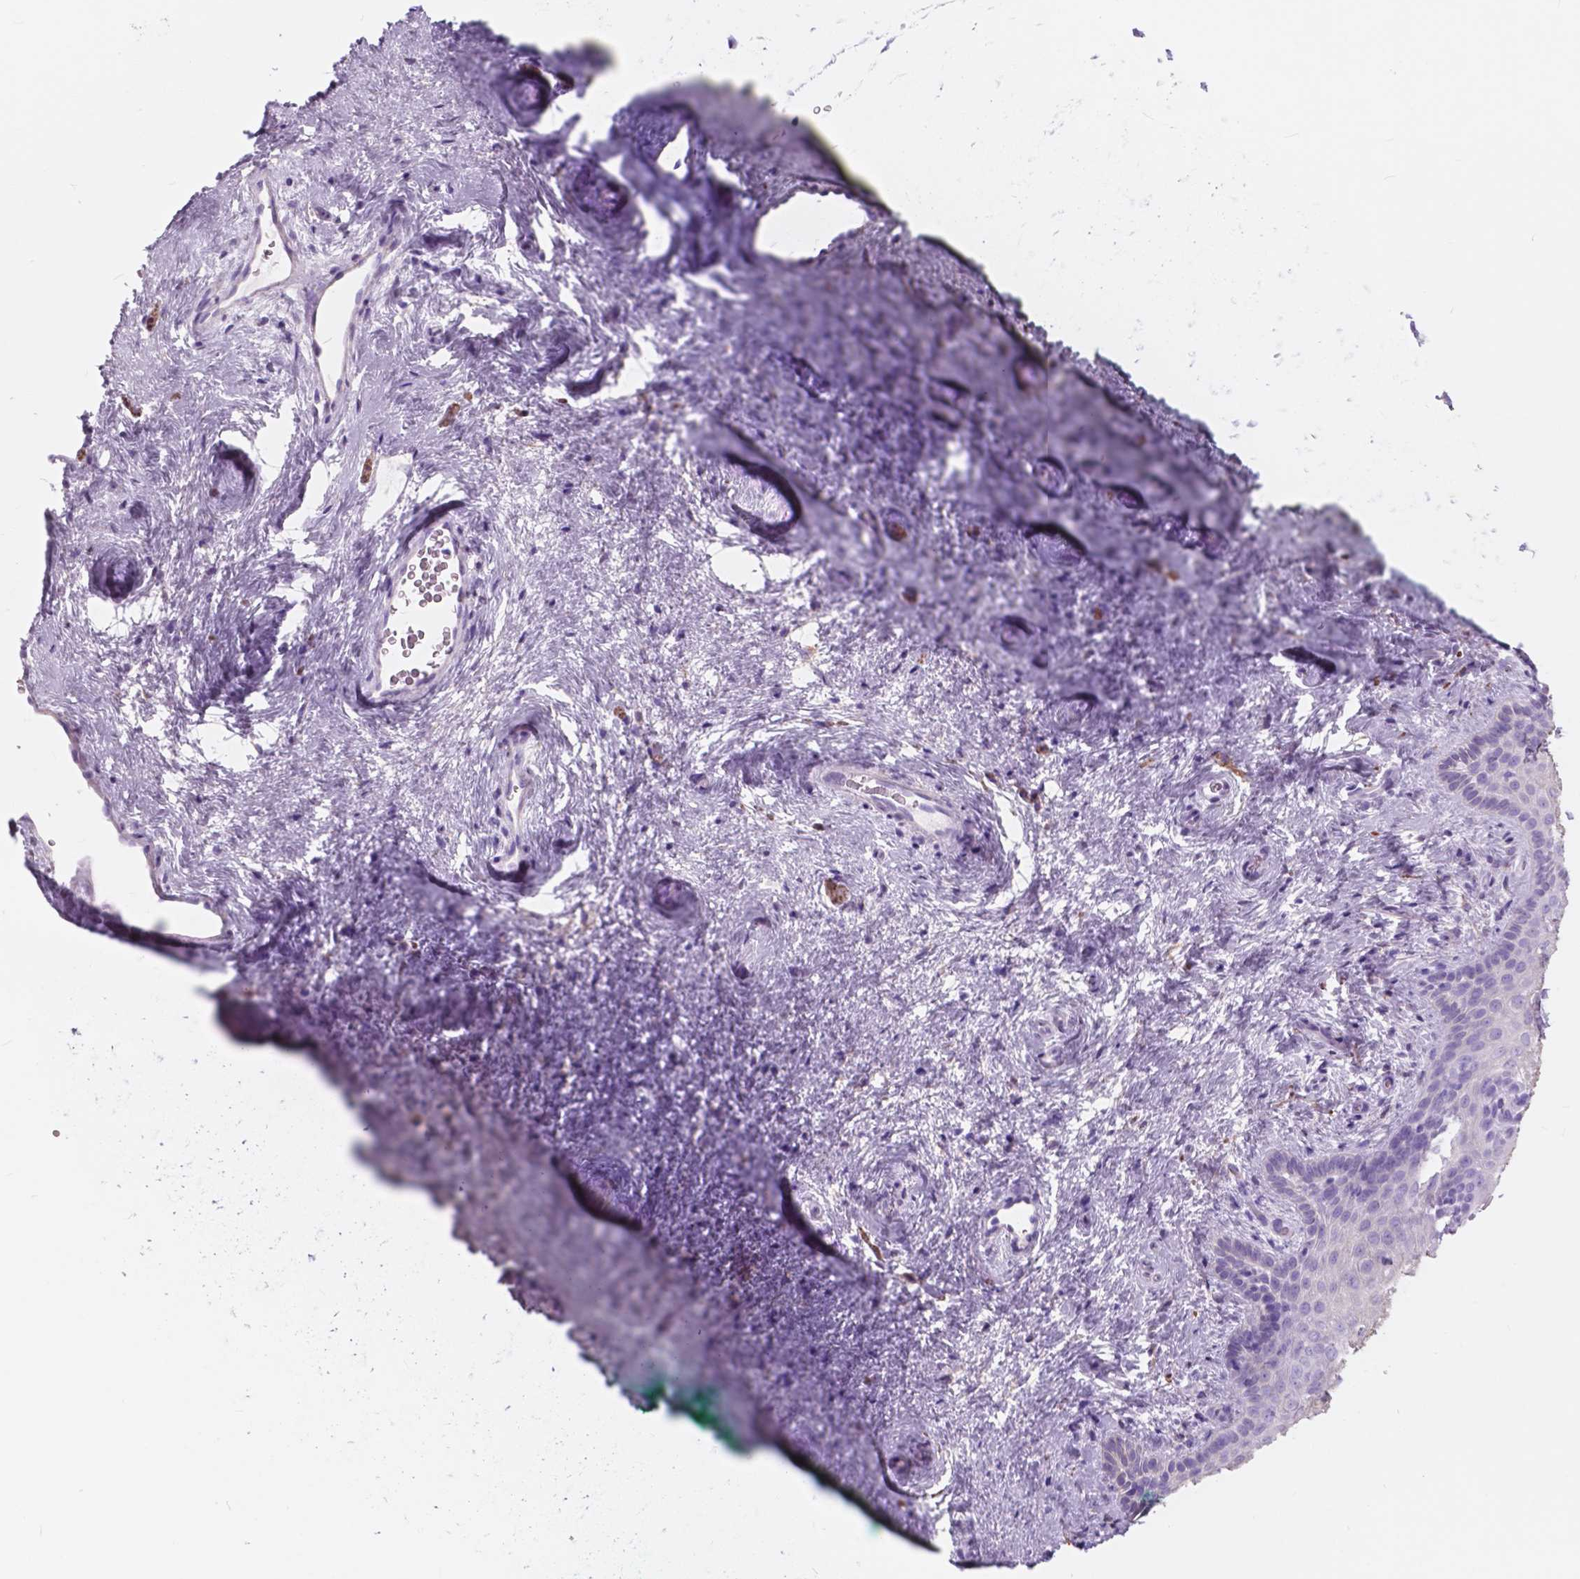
{"staining": {"intensity": "negative", "quantity": "none", "location": "none"}, "tissue": "vagina", "cell_type": "Squamous epithelial cells", "image_type": "normal", "snomed": [{"axis": "morphology", "description": "Normal tissue, NOS"}, {"axis": "topography", "description": "Vagina"}], "caption": "DAB immunohistochemical staining of unremarkable vagina demonstrates no significant expression in squamous epithelial cells. The staining was performed using DAB (3,3'-diaminobenzidine) to visualize the protein expression in brown, while the nuclei were stained in blue with hematoxylin (Magnification: 20x).", "gene": "FXYD2", "patient": {"sex": "female", "age": 45}}